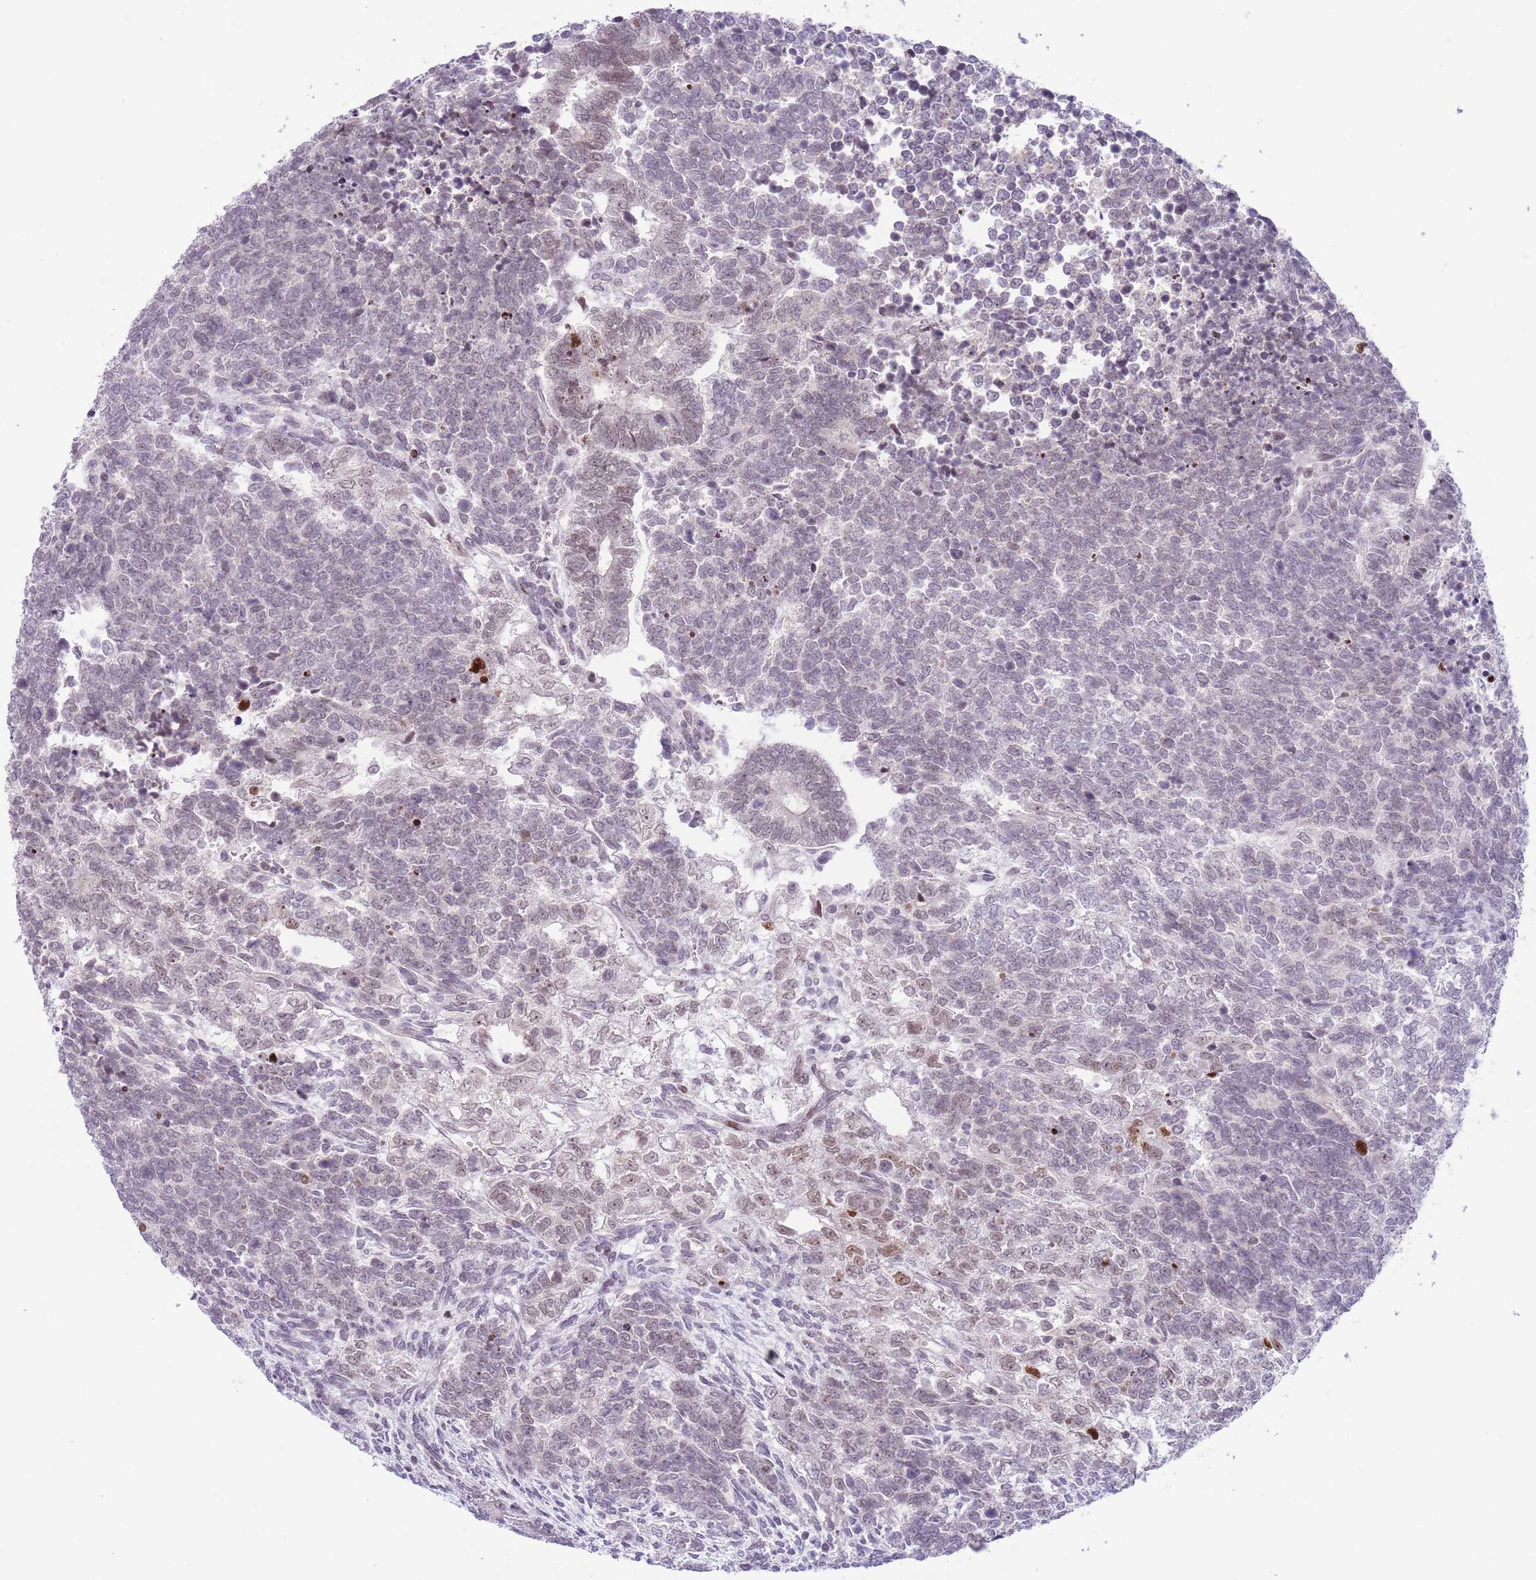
{"staining": {"intensity": "moderate", "quantity": "<25%", "location": "nuclear"}, "tissue": "testis cancer", "cell_type": "Tumor cells", "image_type": "cancer", "snomed": [{"axis": "morphology", "description": "Carcinoma, Embryonal, NOS"}, {"axis": "topography", "description": "Testis"}], "caption": "Tumor cells exhibit low levels of moderate nuclear staining in approximately <25% of cells in testis embryonal carcinoma.", "gene": "MFSD10", "patient": {"sex": "male", "age": 23}}